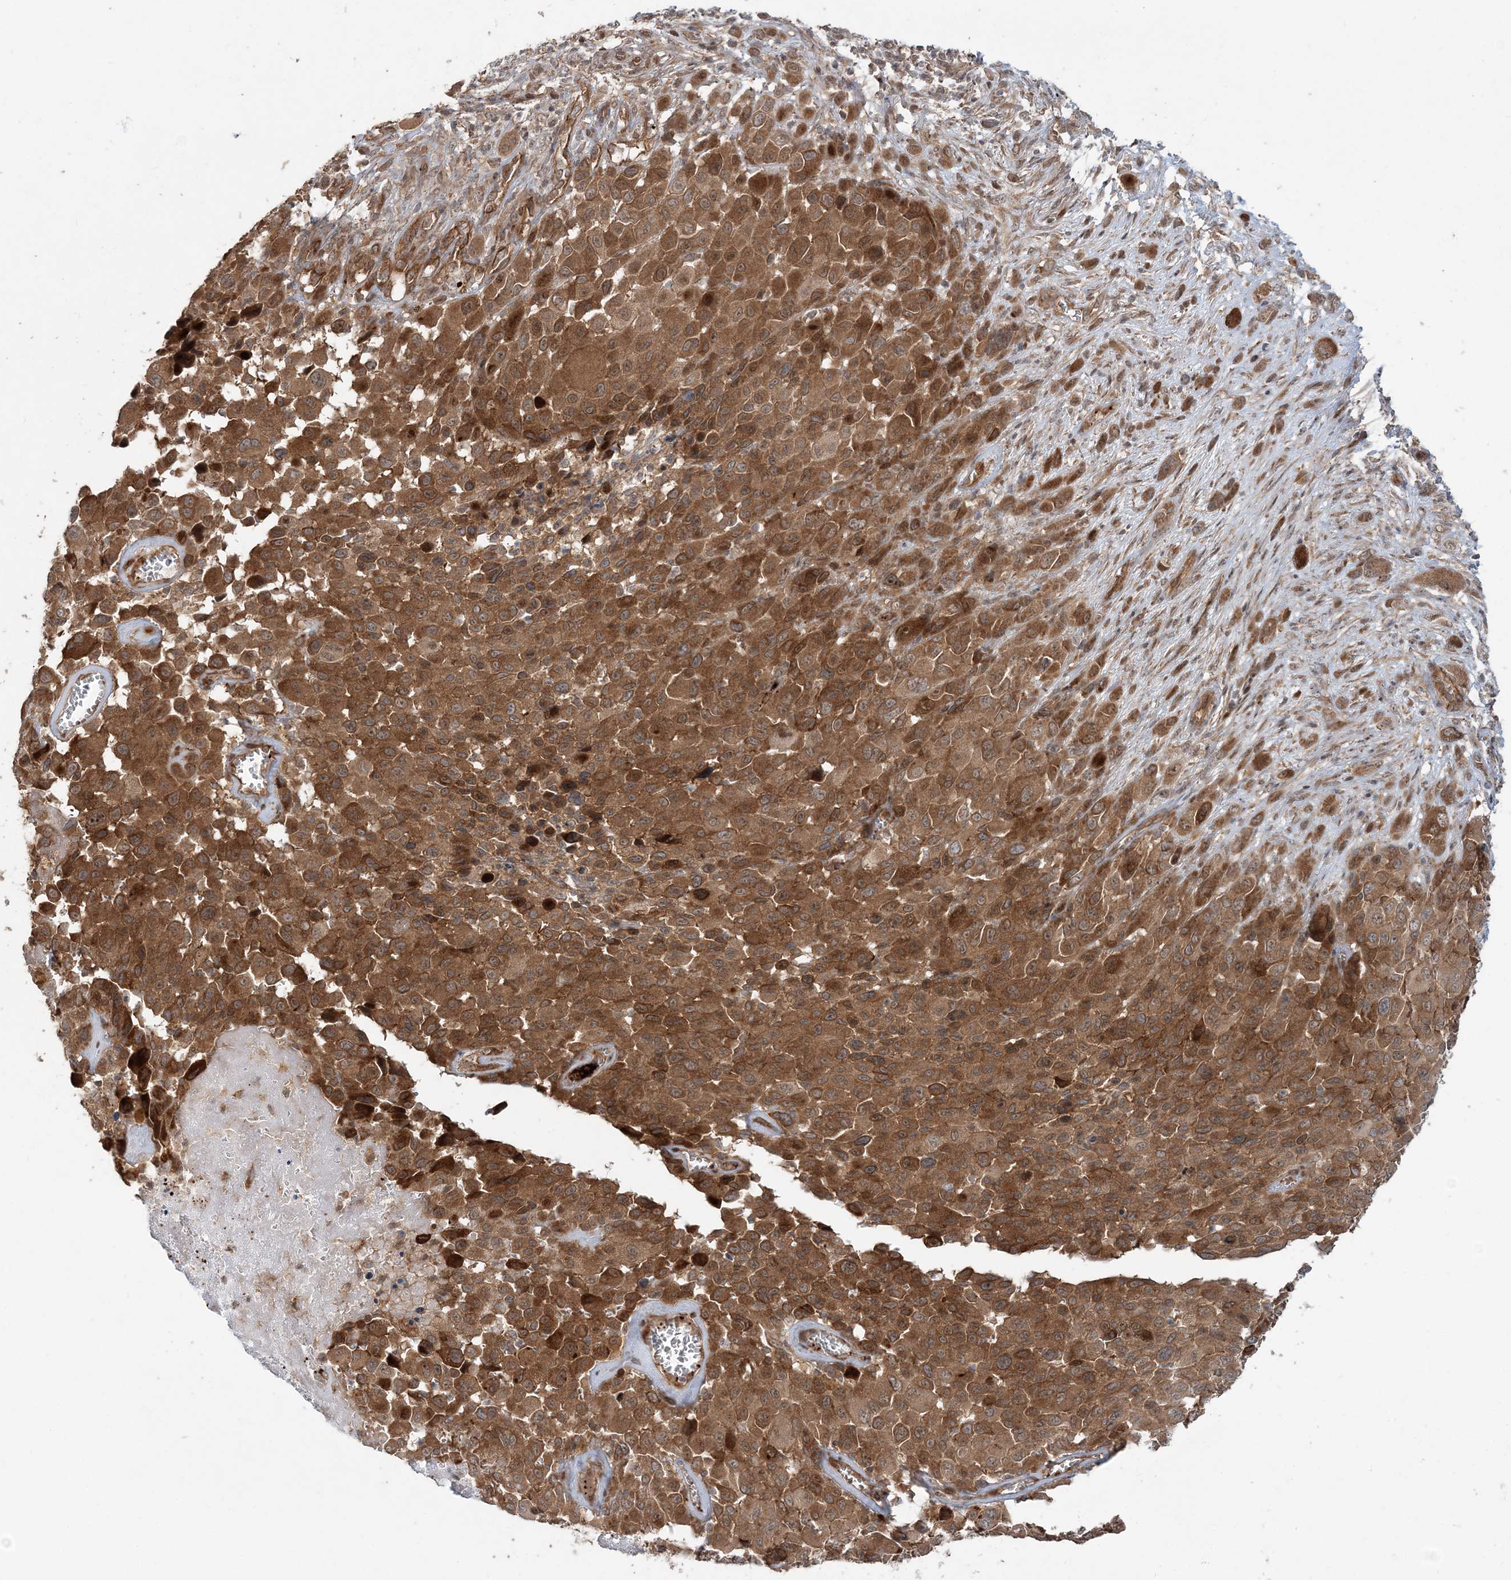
{"staining": {"intensity": "moderate", "quantity": ">75%", "location": "cytoplasmic/membranous,nuclear"}, "tissue": "melanoma", "cell_type": "Tumor cells", "image_type": "cancer", "snomed": [{"axis": "morphology", "description": "Malignant melanoma, NOS"}, {"axis": "topography", "description": "Skin of trunk"}], "caption": "A high-resolution image shows immunohistochemistry staining of malignant melanoma, which demonstrates moderate cytoplasmic/membranous and nuclear positivity in about >75% of tumor cells.", "gene": "GEMIN5", "patient": {"sex": "male", "age": 71}}